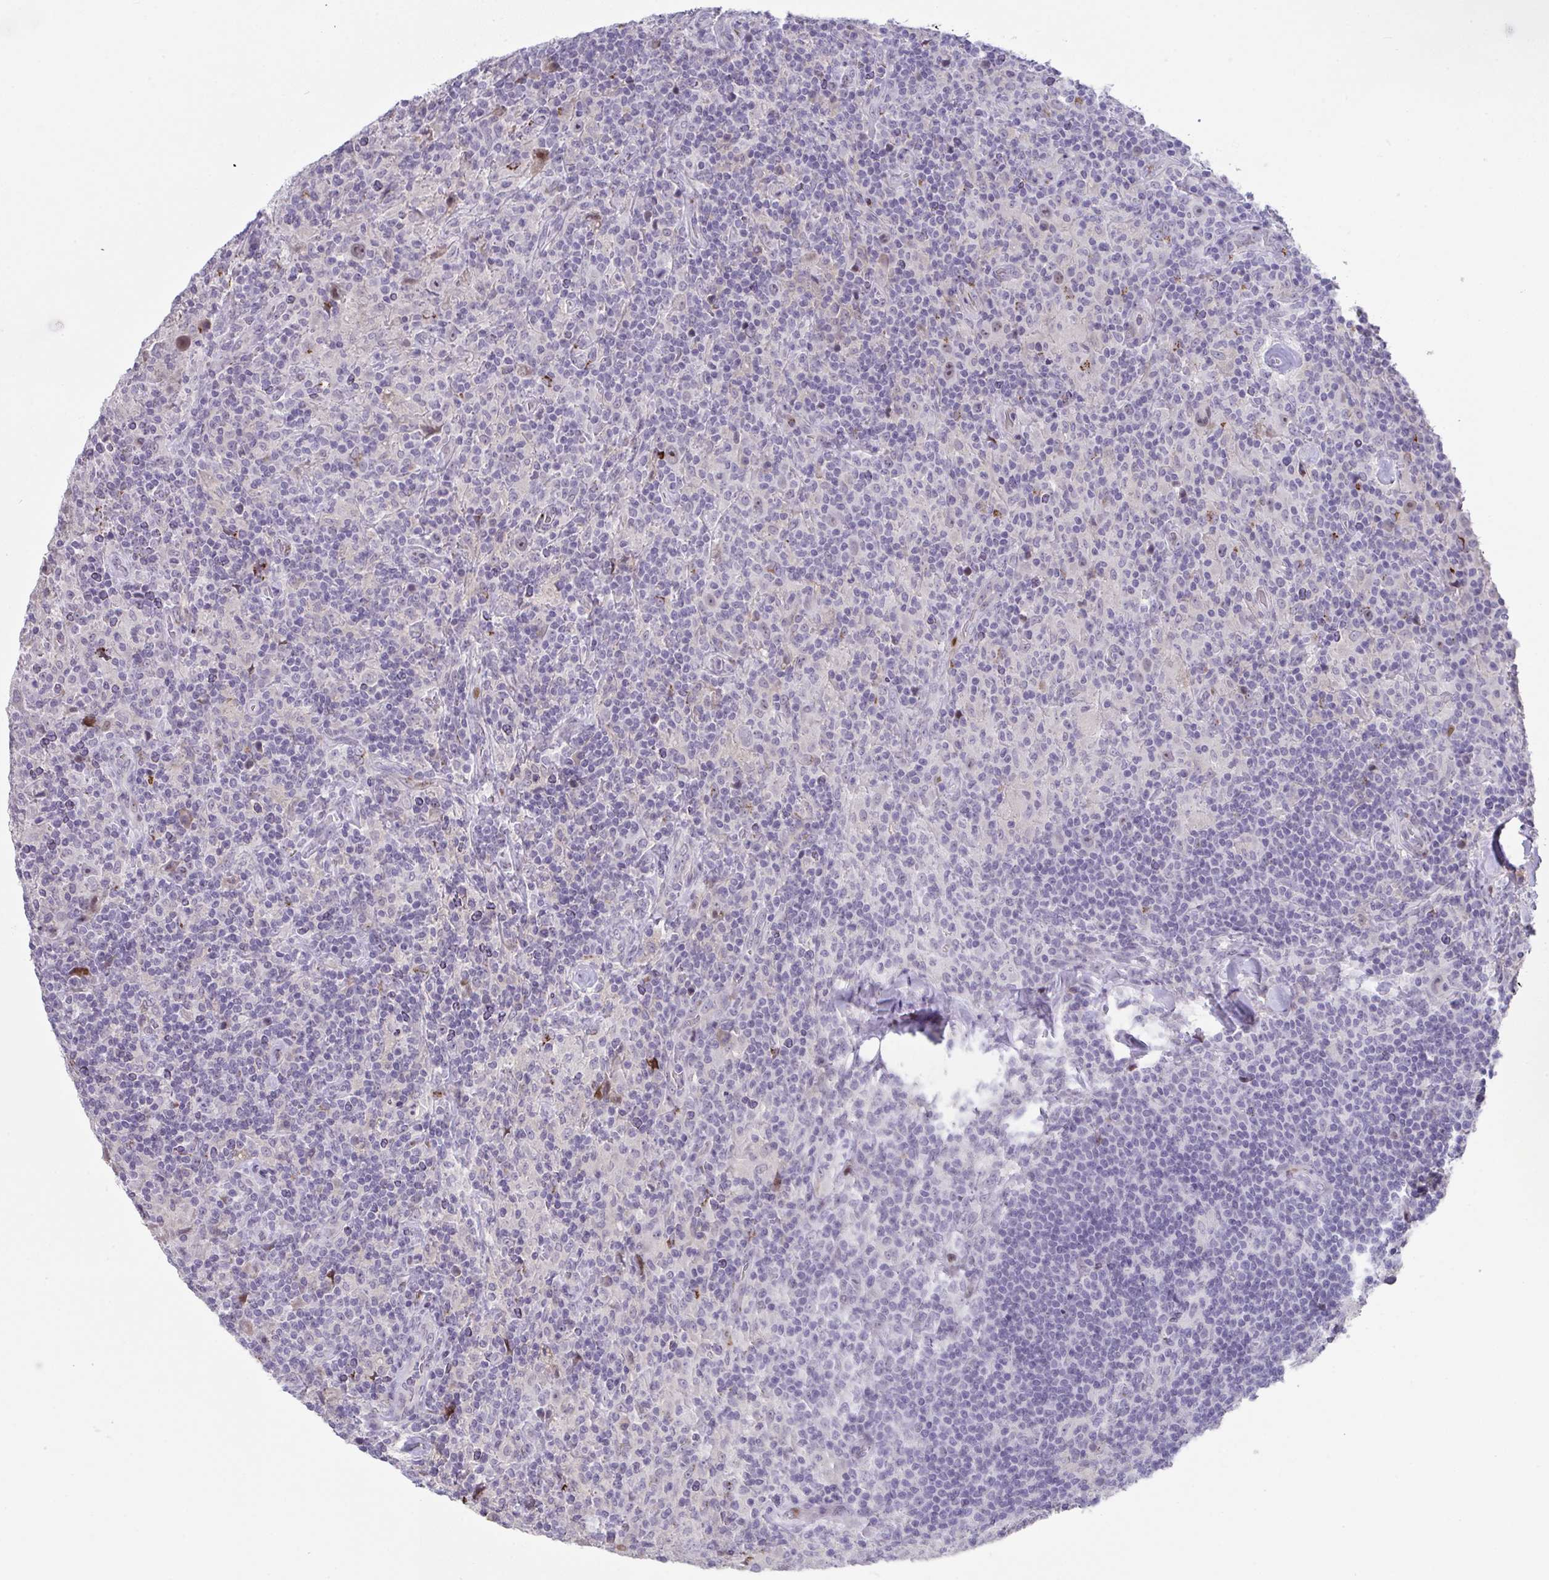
{"staining": {"intensity": "negative", "quantity": "none", "location": "none"}, "tissue": "lymphoma", "cell_type": "Tumor cells", "image_type": "cancer", "snomed": [{"axis": "morphology", "description": "Hodgkin's disease, NOS"}, {"axis": "topography", "description": "Lymph node"}], "caption": "The IHC photomicrograph has no significant positivity in tumor cells of Hodgkin's disease tissue.", "gene": "GALNT16", "patient": {"sex": "male", "age": 70}}